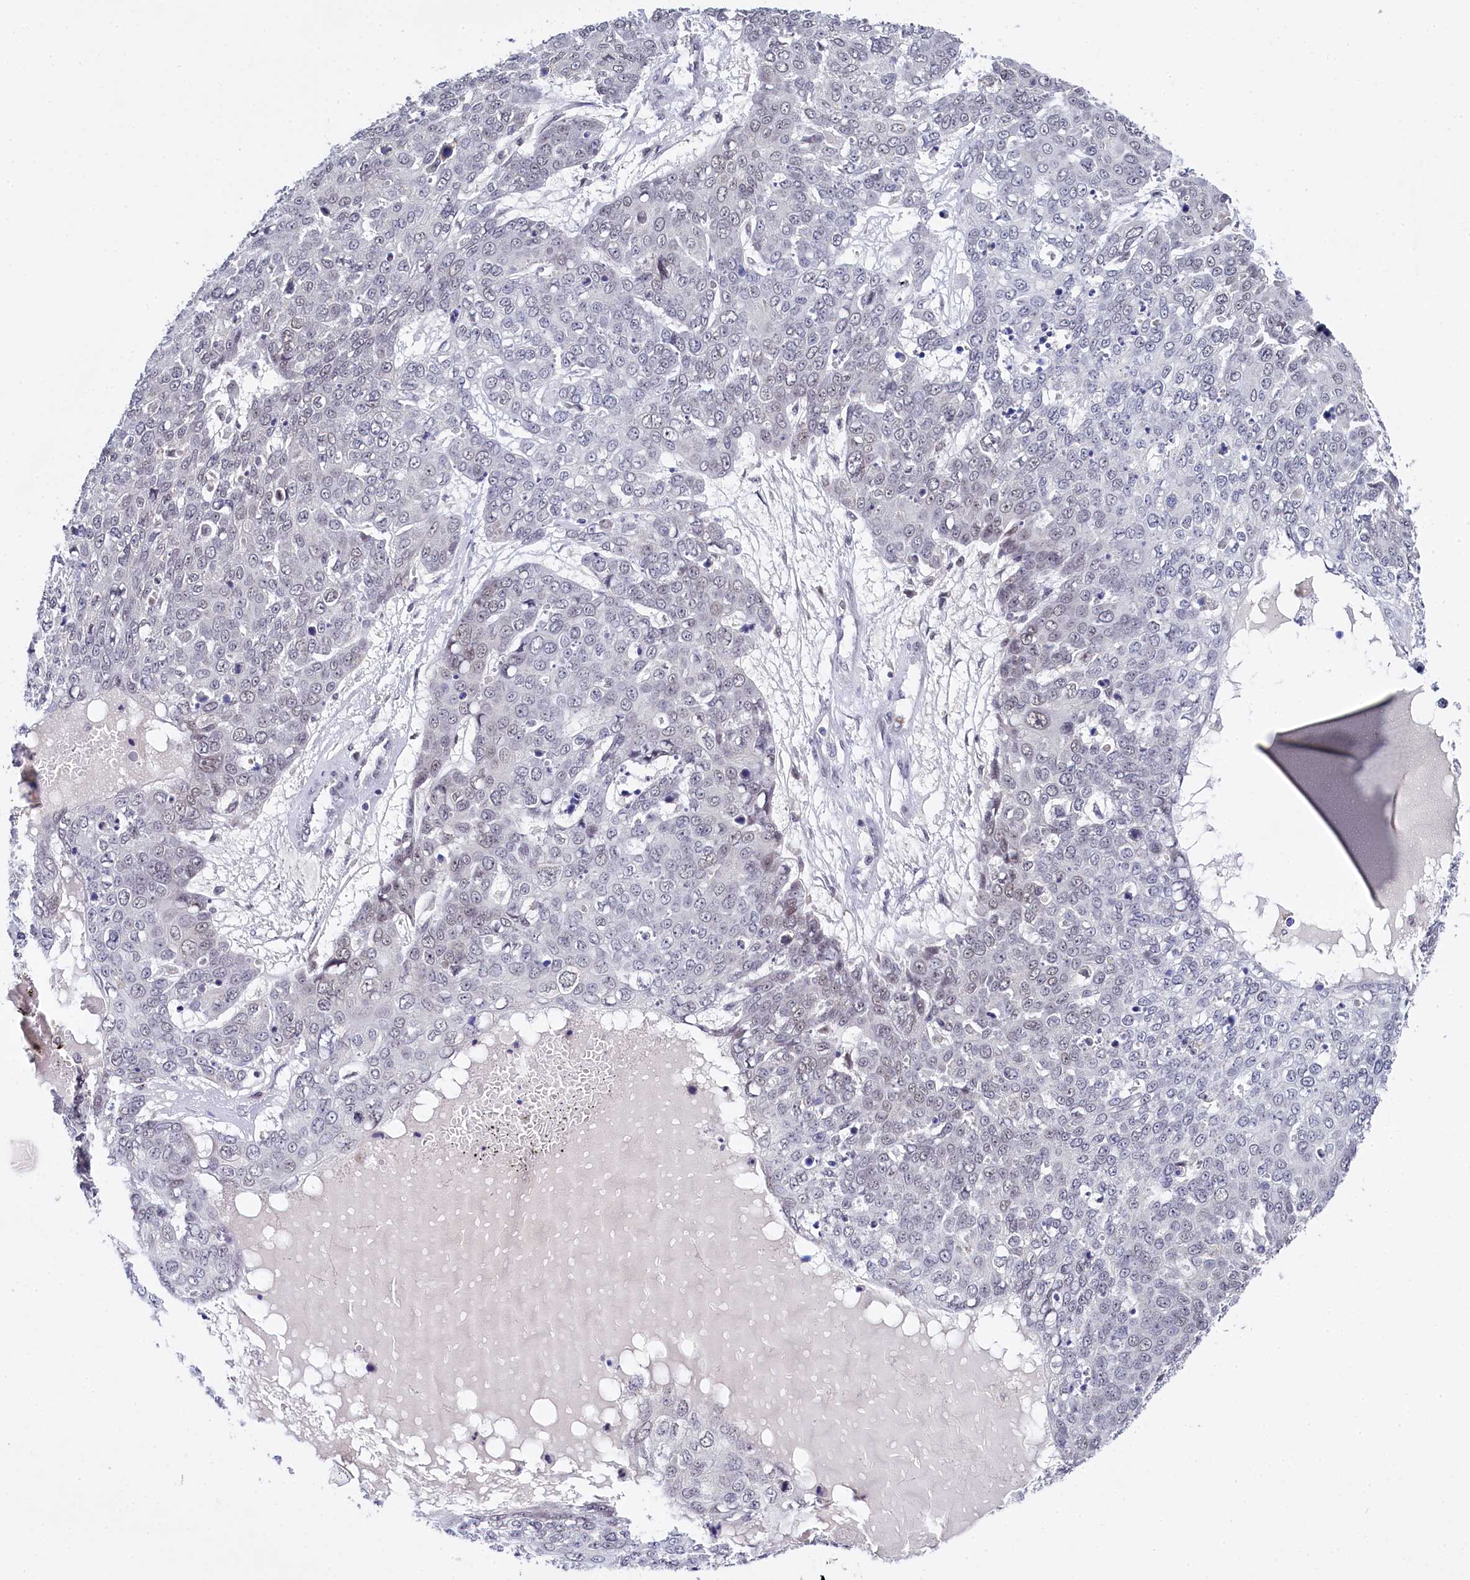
{"staining": {"intensity": "negative", "quantity": "none", "location": "none"}, "tissue": "skin cancer", "cell_type": "Tumor cells", "image_type": "cancer", "snomed": [{"axis": "morphology", "description": "Squamous cell carcinoma, NOS"}, {"axis": "topography", "description": "Skin"}], "caption": "An IHC histopathology image of skin squamous cell carcinoma is shown. There is no staining in tumor cells of skin squamous cell carcinoma.", "gene": "PPHLN1", "patient": {"sex": "male", "age": 71}}